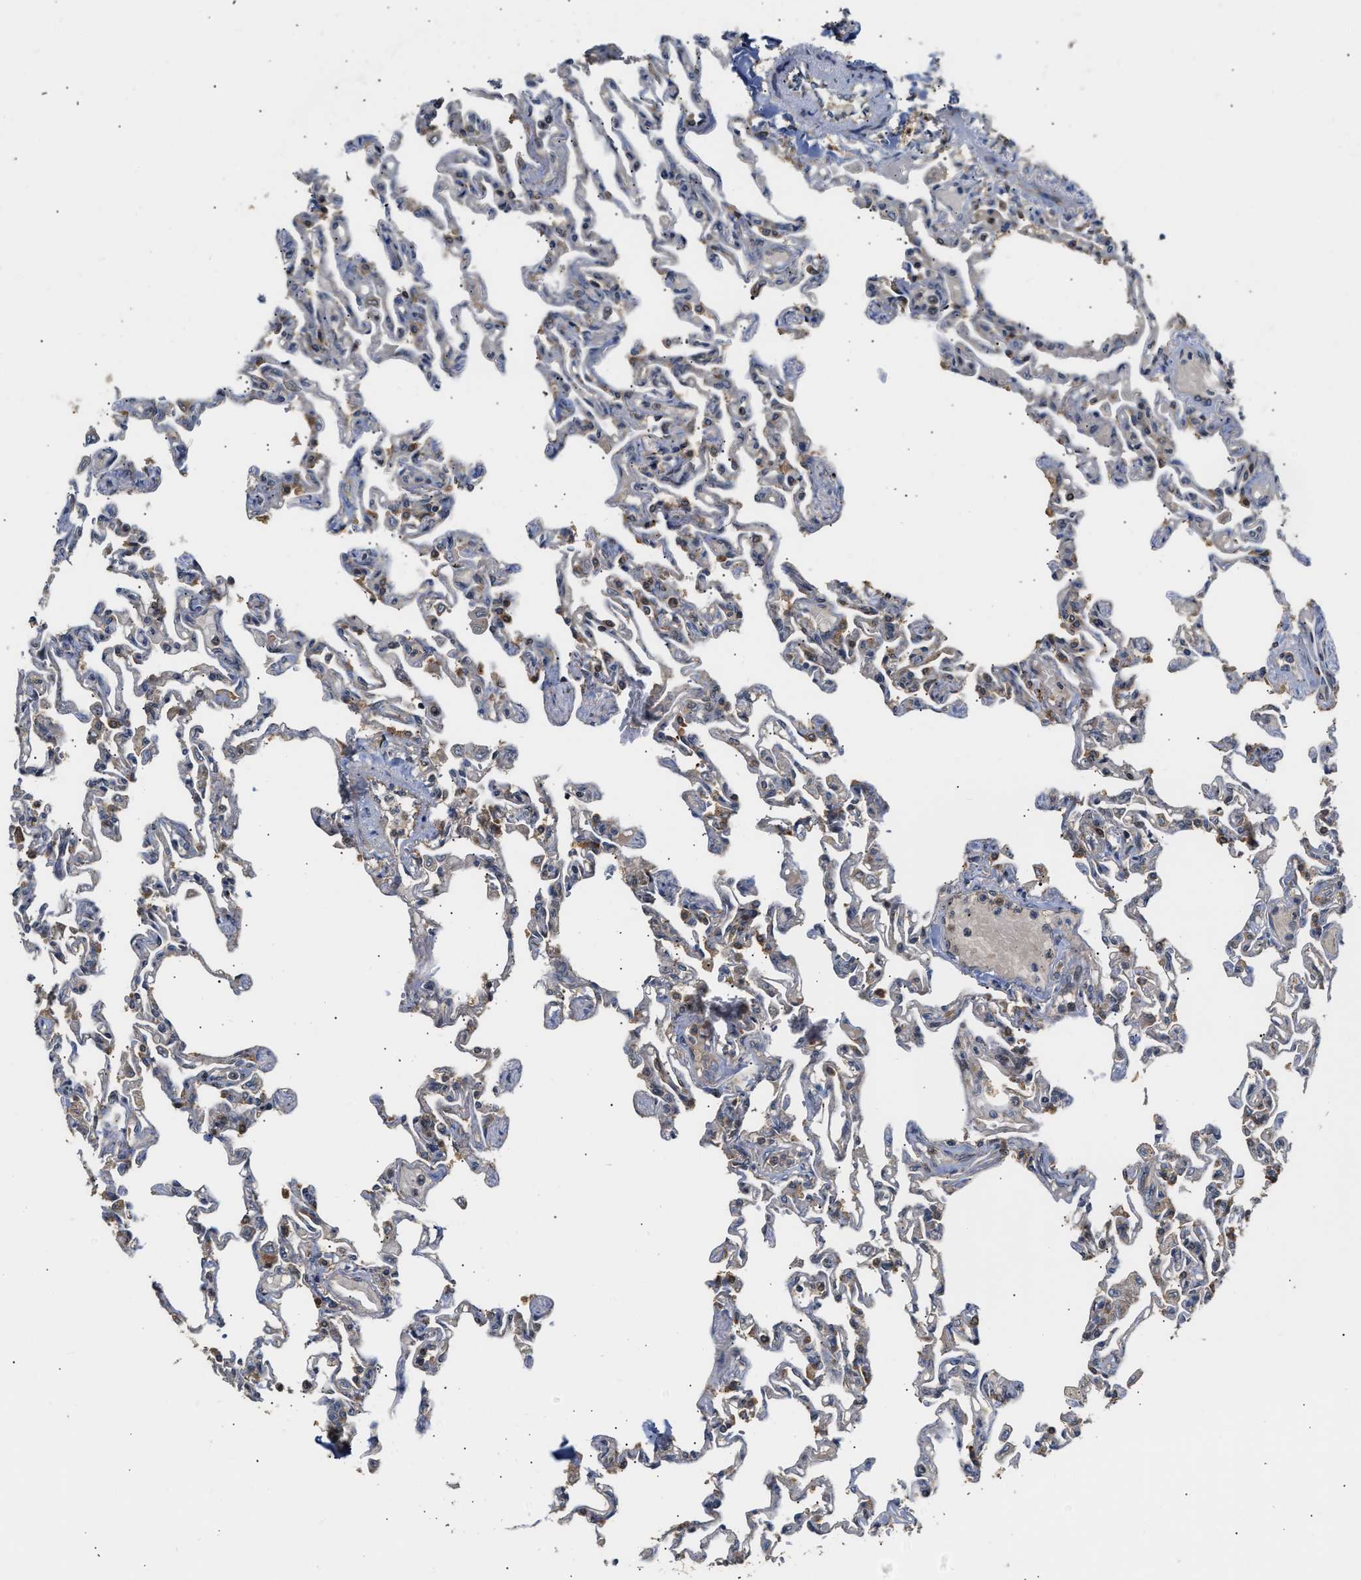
{"staining": {"intensity": "weak", "quantity": "25%-75%", "location": "cytoplasmic/membranous"}, "tissue": "lung", "cell_type": "Alveolar cells", "image_type": "normal", "snomed": [{"axis": "morphology", "description": "Normal tissue, NOS"}, {"axis": "topography", "description": "Lung"}], "caption": "A low amount of weak cytoplasmic/membranous staining is present in about 25%-75% of alveolar cells in normal lung. The protein is stained brown, and the nuclei are stained in blue (DAB (3,3'-diaminobenzidine) IHC with brightfield microscopy, high magnification).", "gene": "EXTL2", "patient": {"sex": "male", "age": 21}}